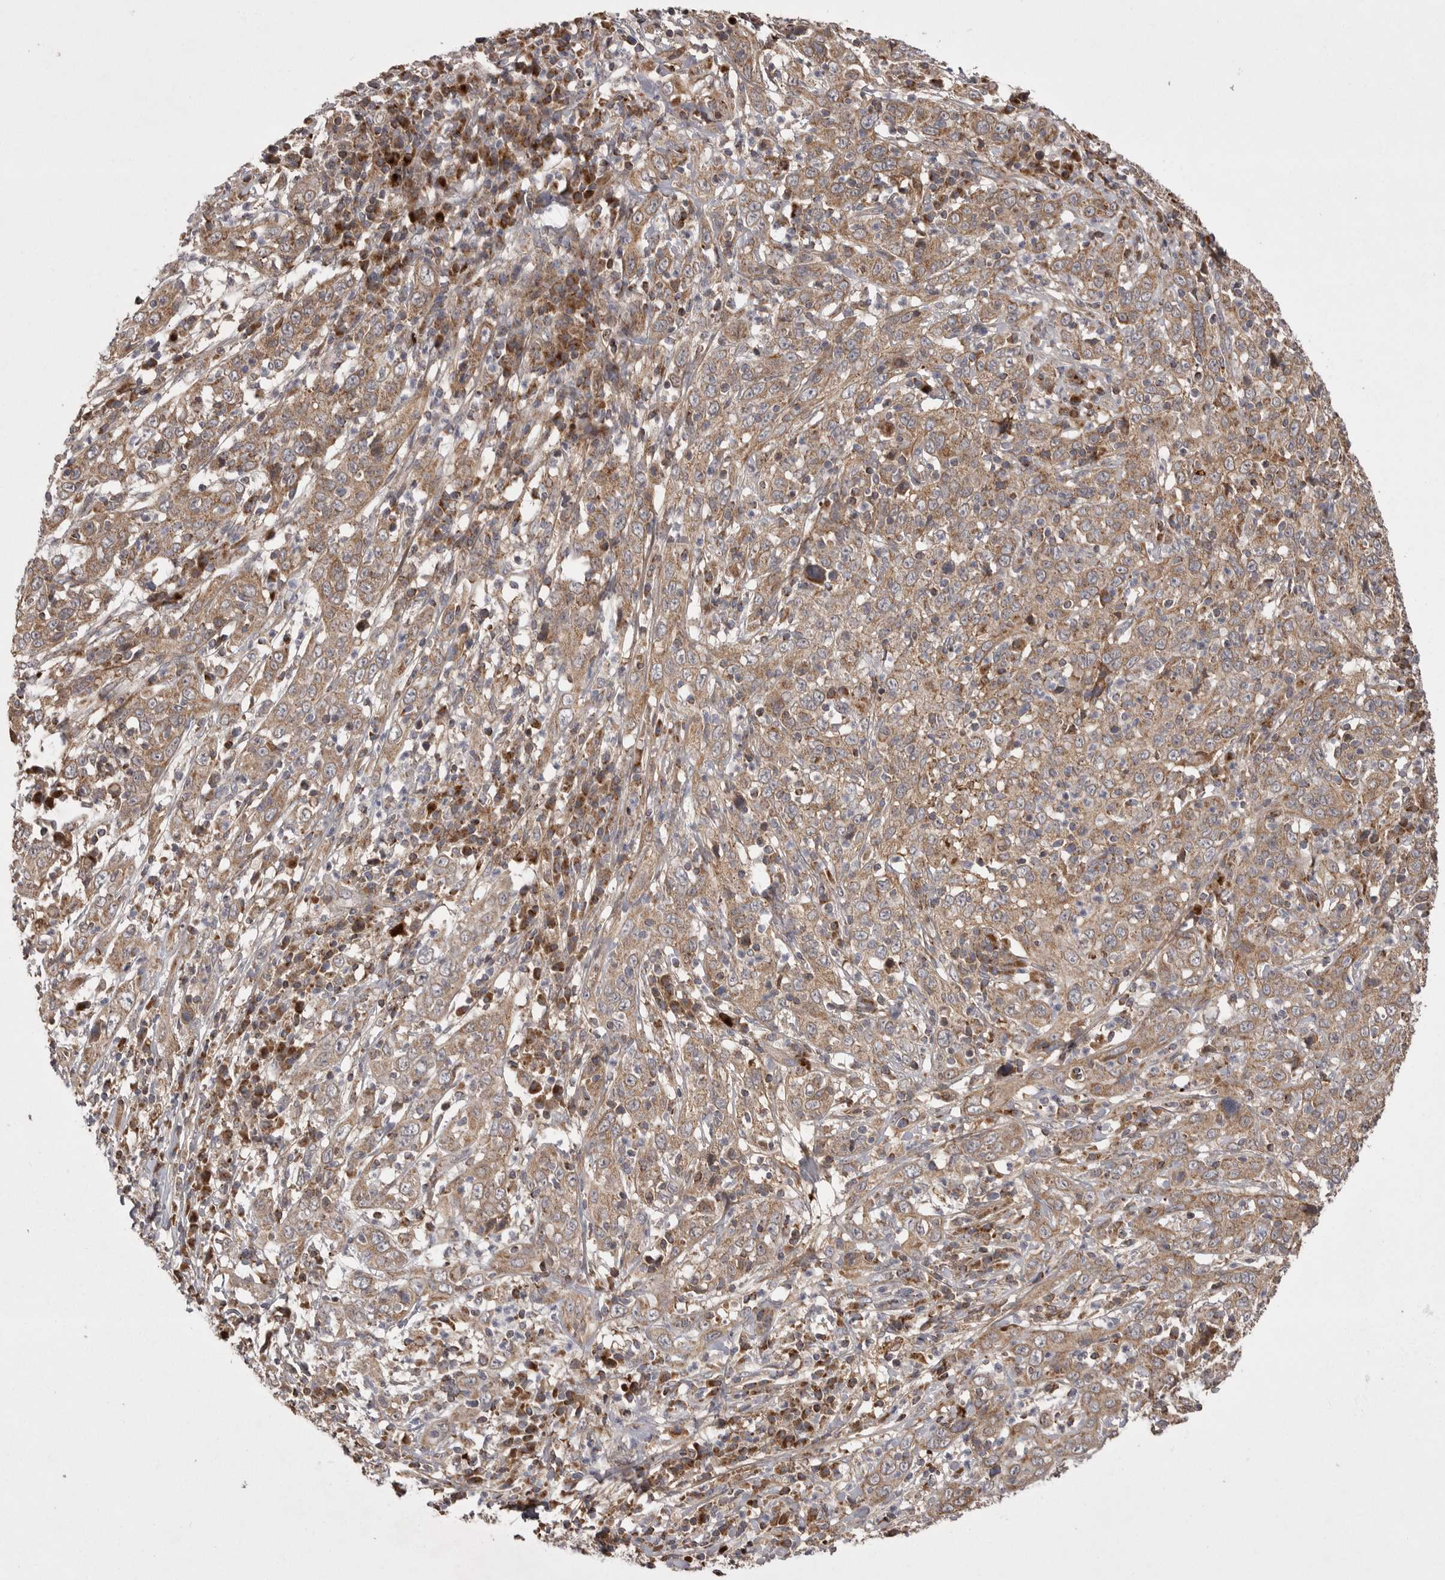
{"staining": {"intensity": "moderate", "quantity": ">75%", "location": "cytoplasmic/membranous"}, "tissue": "cervical cancer", "cell_type": "Tumor cells", "image_type": "cancer", "snomed": [{"axis": "morphology", "description": "Squamous cell carcinoma, NOS"}, {"axis": "topography", "description": "Cervix"}], "caption": "Immunohistochemical staining of squamous cell carcinoma (cervical) displays medium levels of moderate cytoplasmic/membranous protein staining in approximately >75% of tumor cells.", "gene": "KYAT3", "patient": {"sex": "female", "age": 46}}